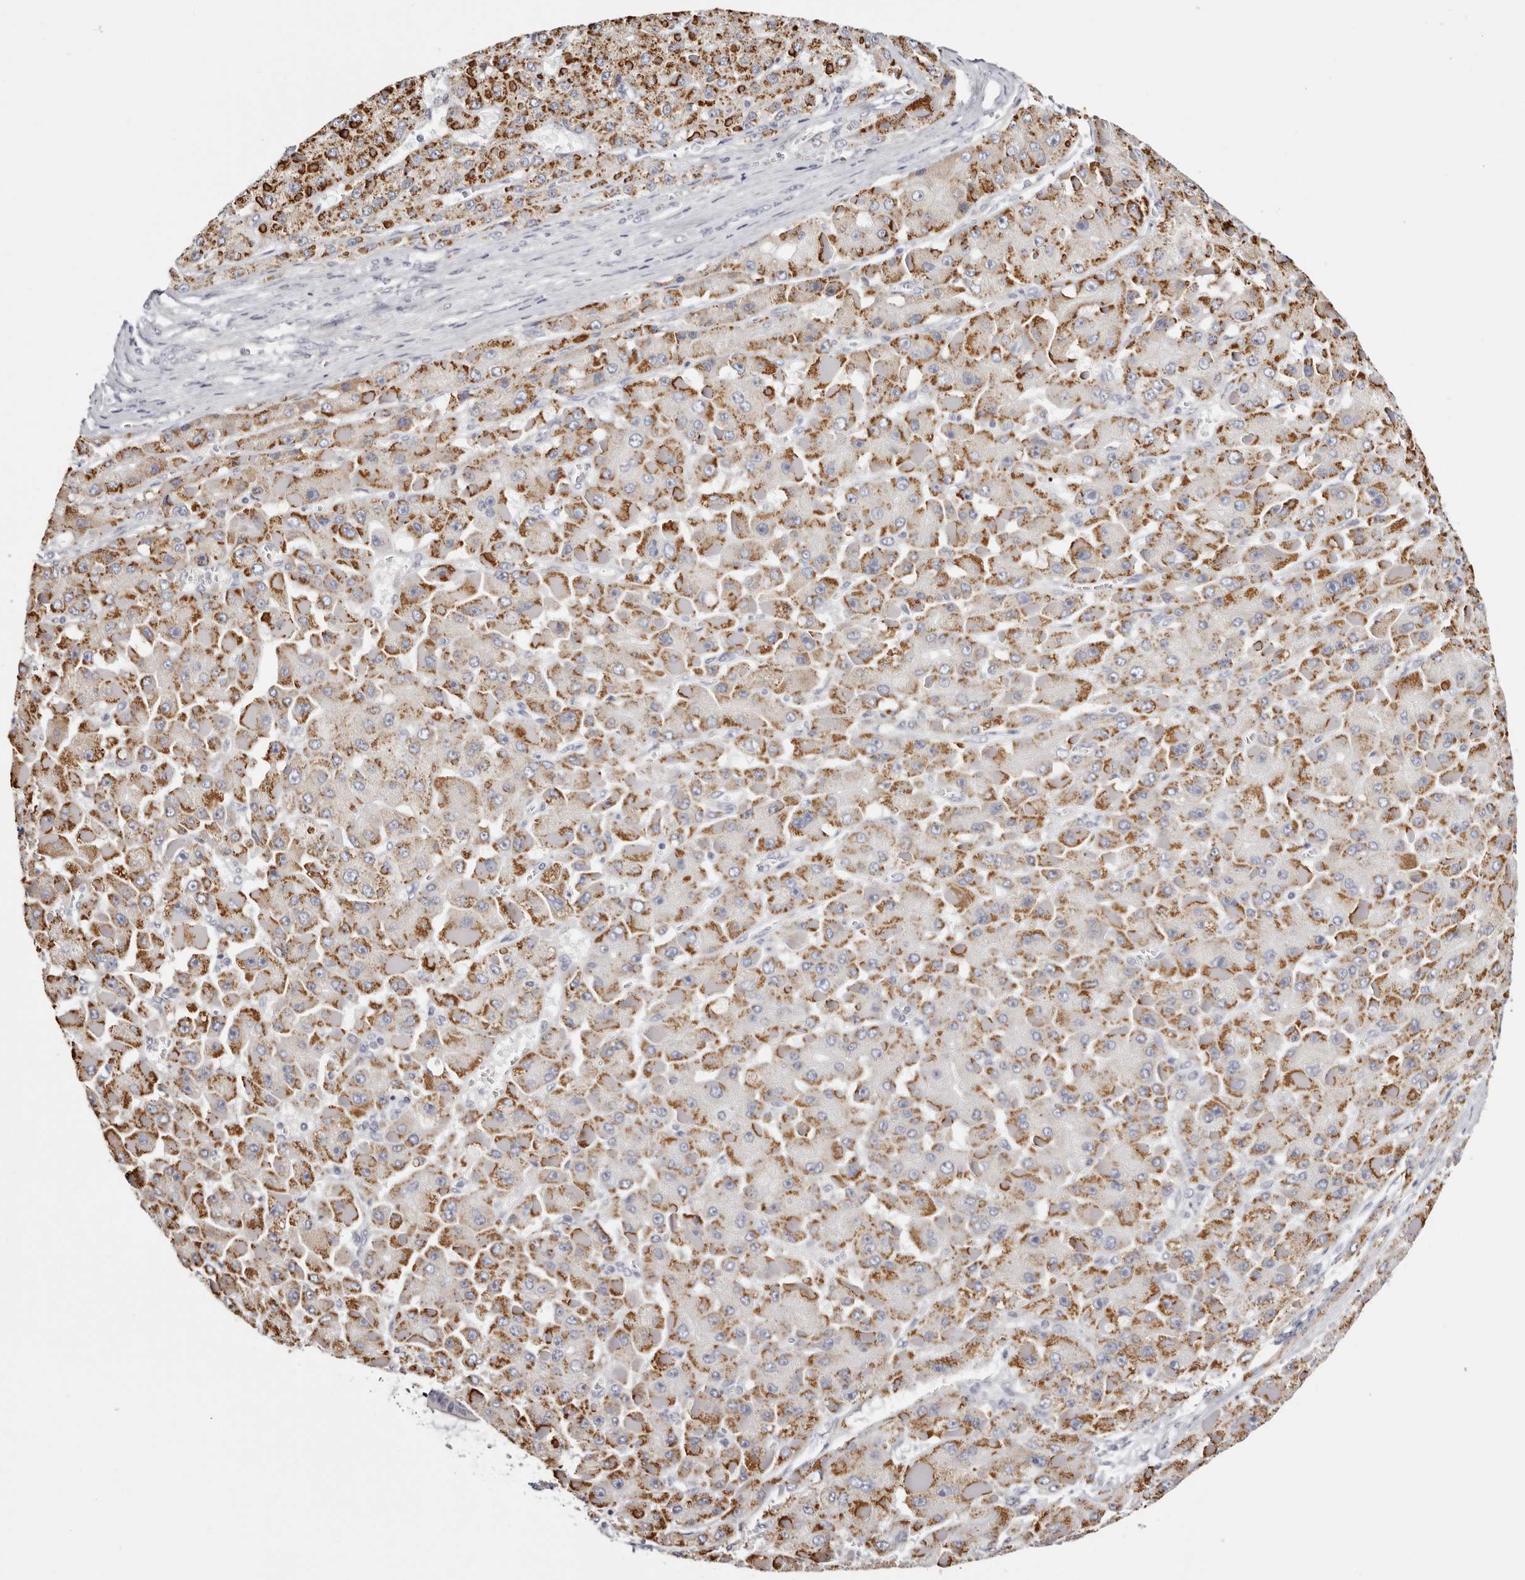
{"staining": {"intensity": "strong", "quantity": ">75%", "location": "cytoplasmic/membranous"}, "tissue": "liver cancer", "cell_type": "Tumor cells", "image_type": "cancer", "snomed": [{"axis": "morphology", "description": "Carcinoma, Hepatocellular, NOS"}, {"axis": "topography", "description": "Liver"}], "caption": "A brown stain labels strong cytoplasmic/membranous staining of a protein in human liver cancer tumor cells.", "gene": "ROM1", "patient": {"sex": "female", "age": 73}}